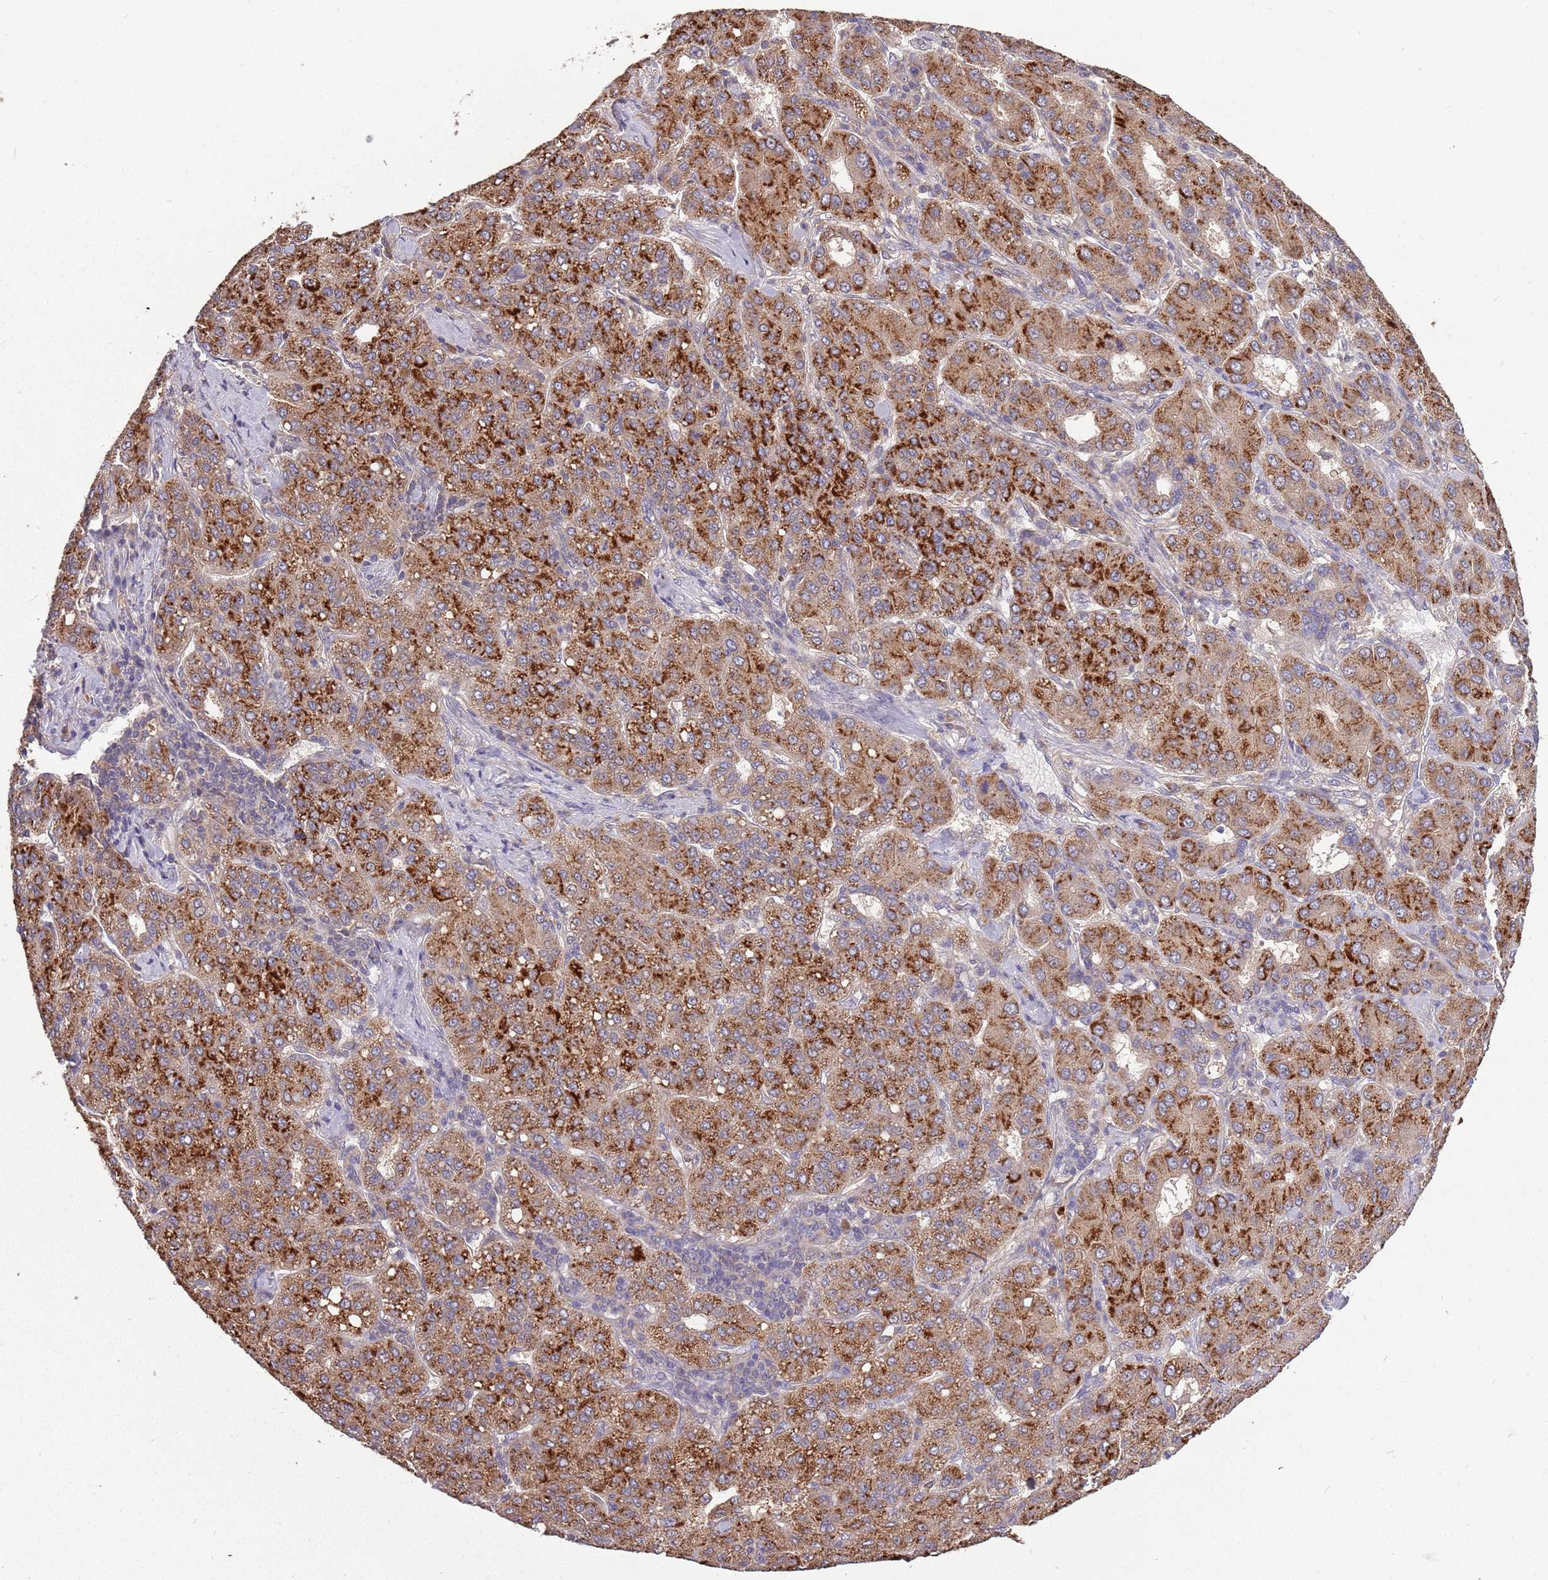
{"staining": {"intensity": "strong", "quantity": ">75%", "location": "cytoplasmic/membranous"}, "tissue": "liver cancer", "cell_type": "Tumor cells", "image_type": "cancer", "snomed": [{"axis": "morphology", "description": "Carcinoma, Hepatocellular, NOS"}, {"axis": "topography", "description": "Liver"}], "caption": "The histopathology image exhibits immunohistochemical staining of liver cancer (hepatocellular carcinoma). There is strong cytoplasmic/membranous positivity is appreciated in about >75% of tumor cells.", "gene": "USP32", "patient": {"sex": "male", "age": 65}}